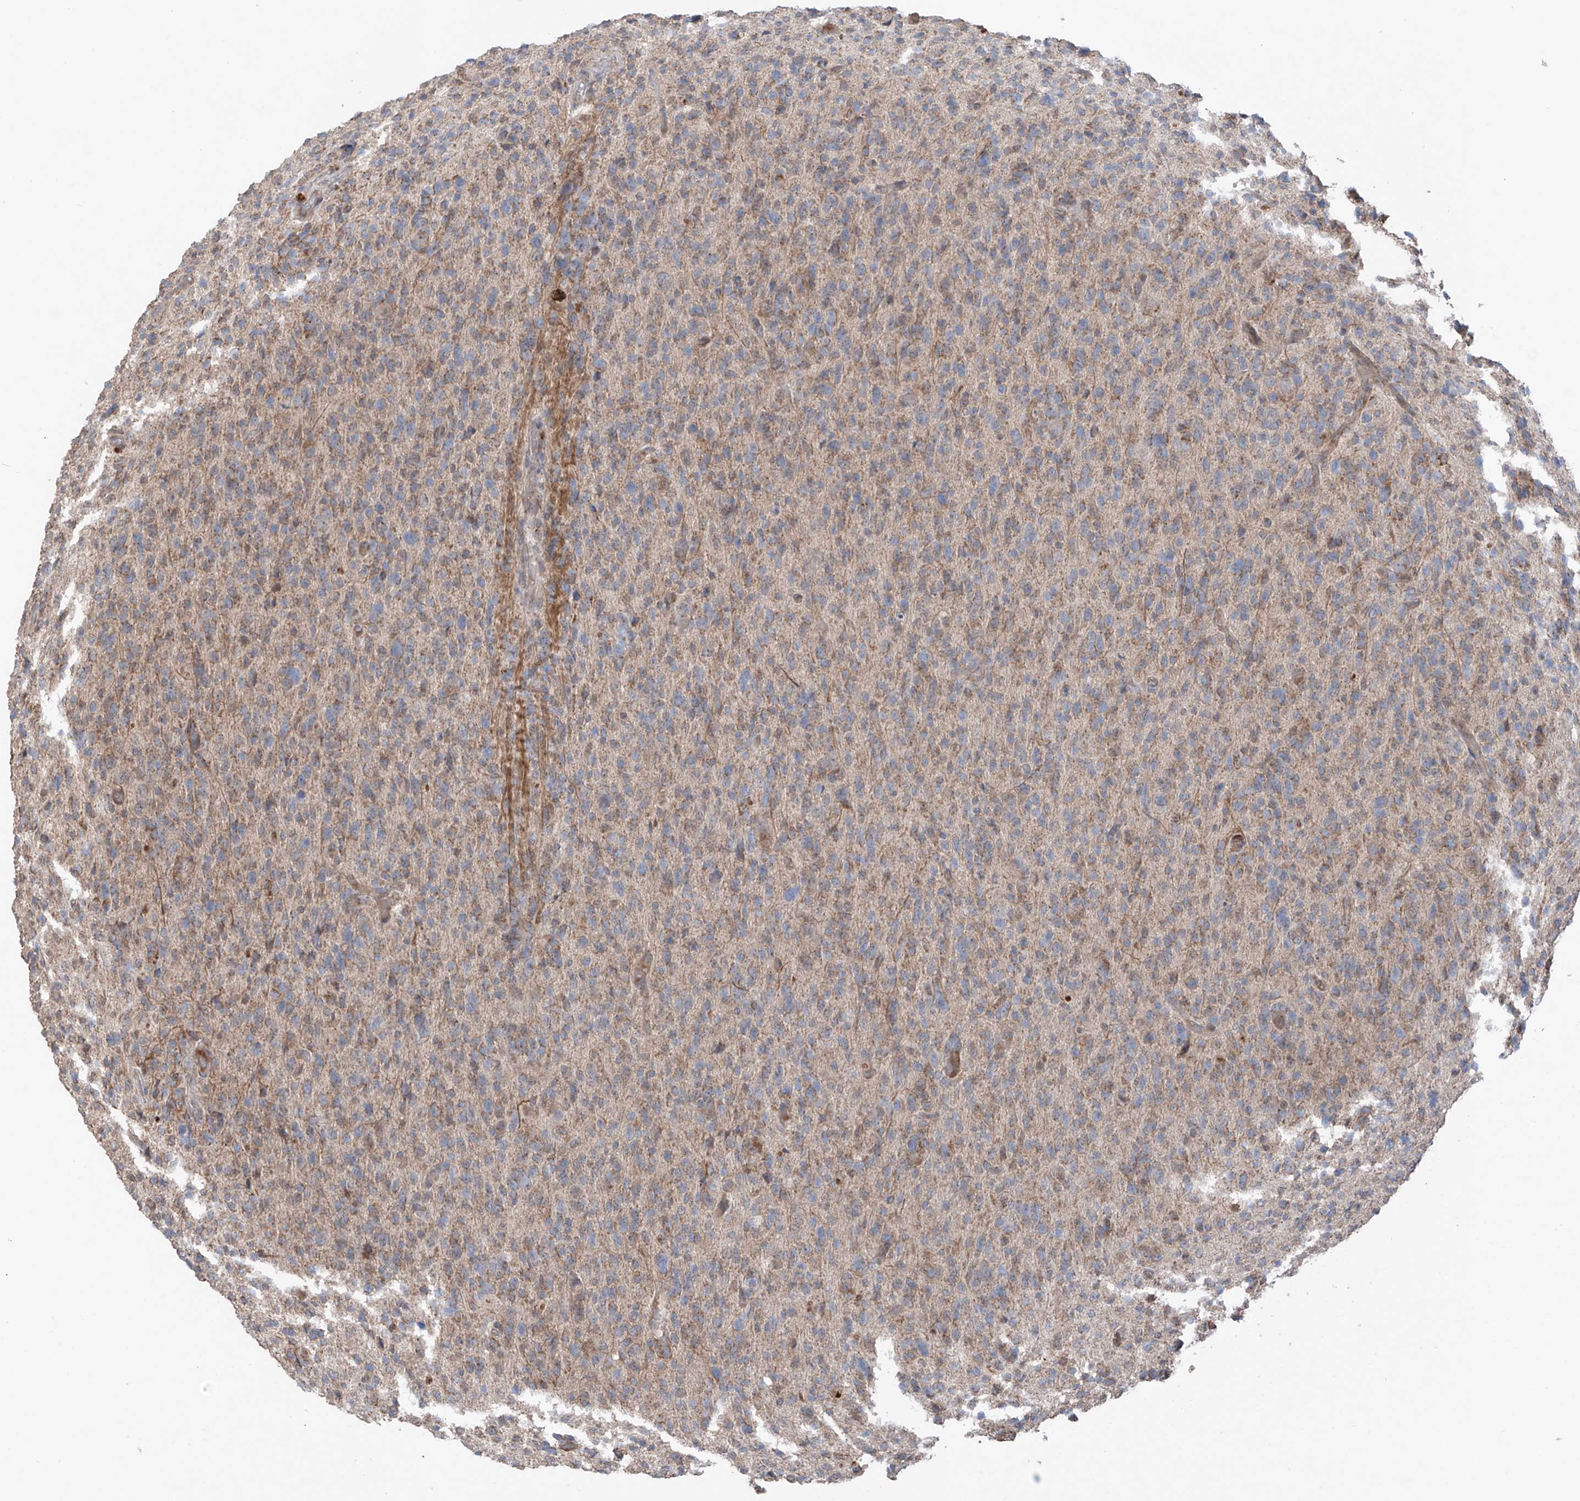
{"staining": {"intensity": "weak", "quantity": ">75%", "location": "cytoplasmic/membranous"}, "tissue": "glioma", "cell_type": "Tumor cells", "image_type": "cancer", "snomed": [{"axis": "morphology", "description": "Glioma, malignant, High grade"}, {"axis": "topography", "description": "Brain"}], "caption": "Immunohistochemistry histopathology image of neoplastic tissue: high-grade glioma (malignant) stained using immunohistochemistry shows low levels of weak protein expression localized specifically in the cytoplasmic/membranous of tumor cells, appearing as a cytoplasmic/membranous brown color.", "gene": "SAMD3", "patient": {"sex": "female", "age": 57}}